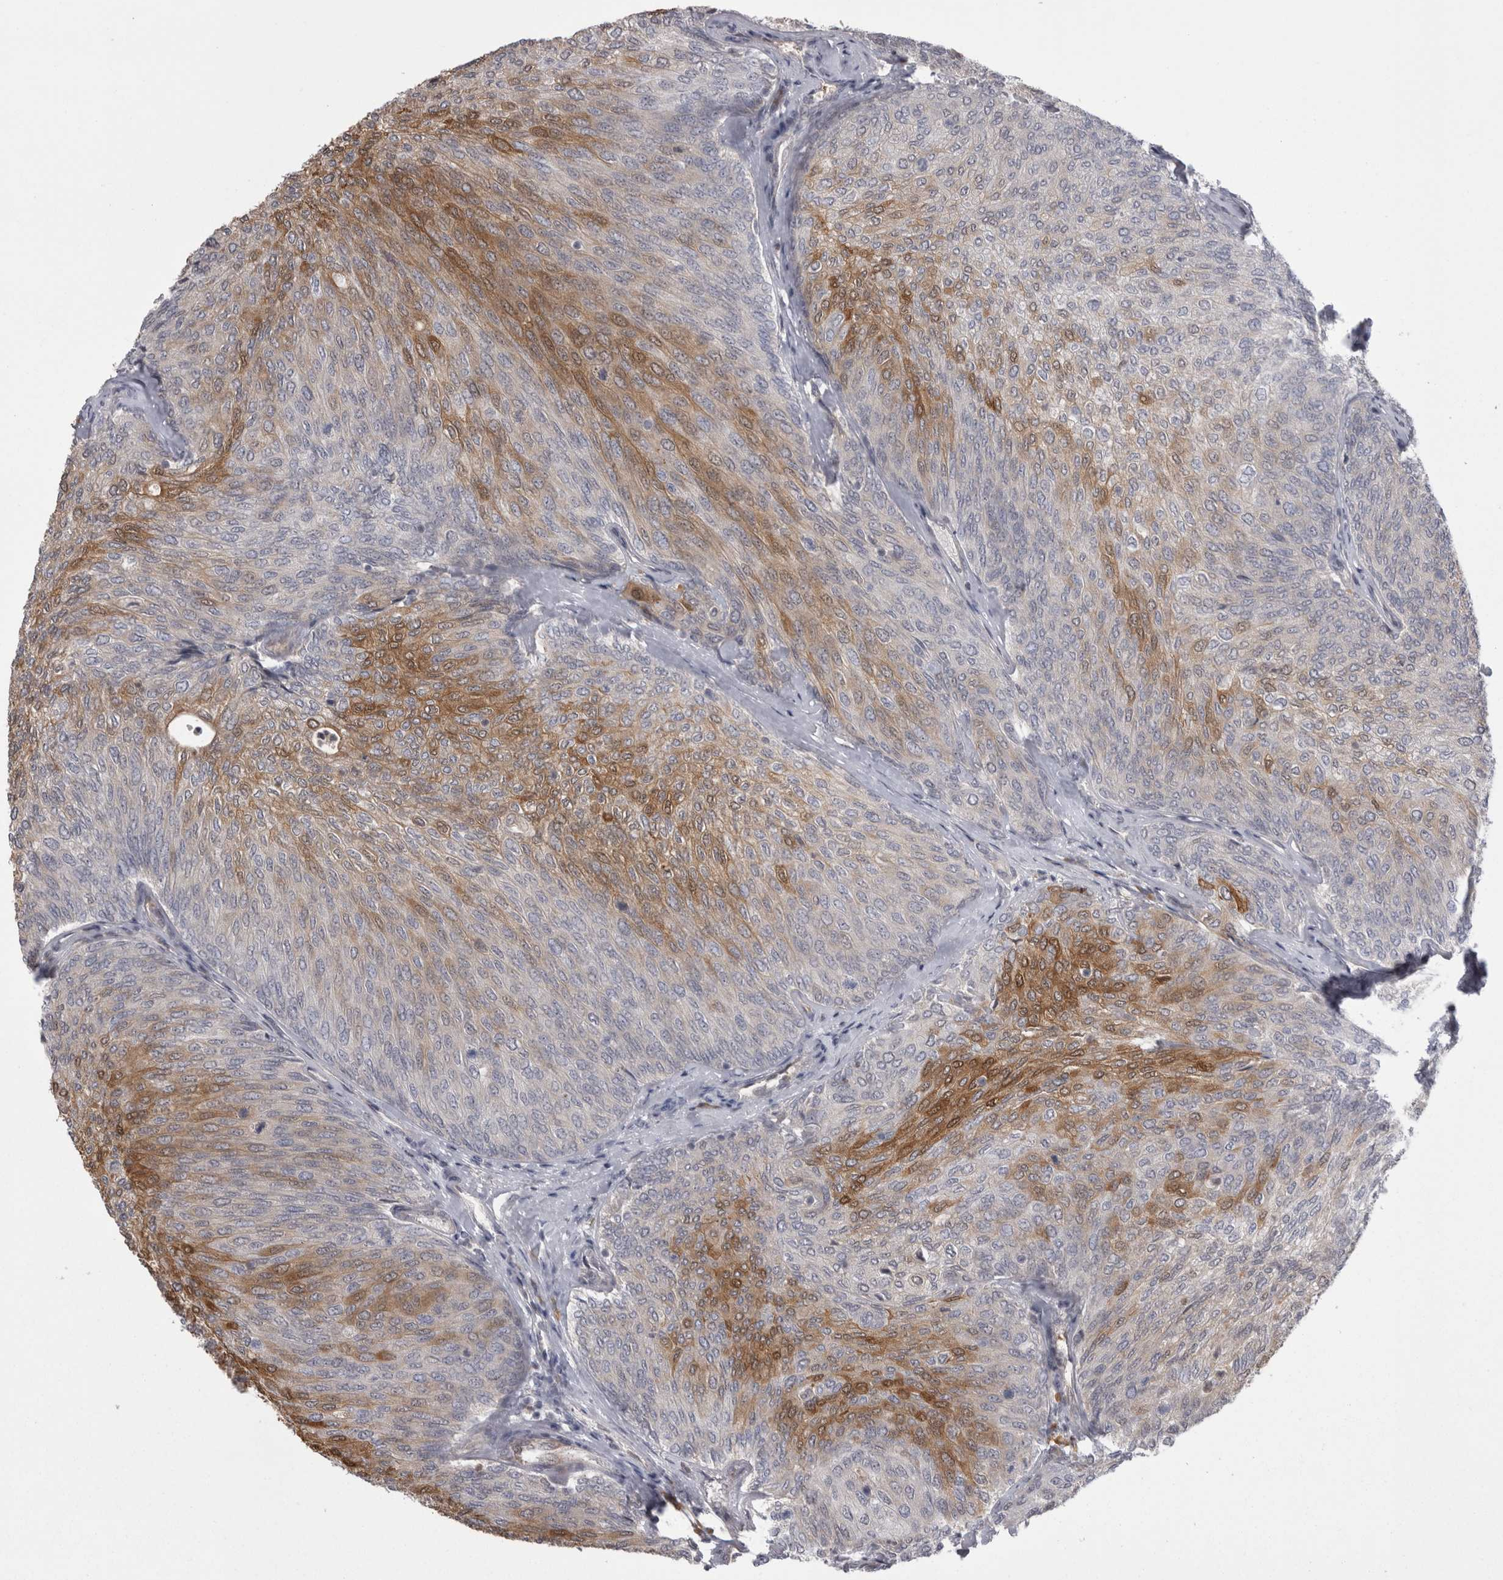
{"staining": {"intensity": "moderate", "quantity": "25%-75%", "location": "cytoplasmic/membranous"}, "tissue": "urothelial cancer", "cell_type": "Tumor cells", "image_type": "cancer", "snomed": [{"axis": "morphology", "description": "Urothelial carcinoma, Low grade"}, {"axis": "topography", "description": "Urinary bladder"}], "caption": "Immunohistochemistry (IHC) micrograph of urothelial cancer stained for a protein (brown), which reveals medium levels of moderate cytoplasmic/membranous expression in about 25%-75% of tumor cells.", "gene": "CHIC2", "patient": {"sex": "female", "age": 79}}